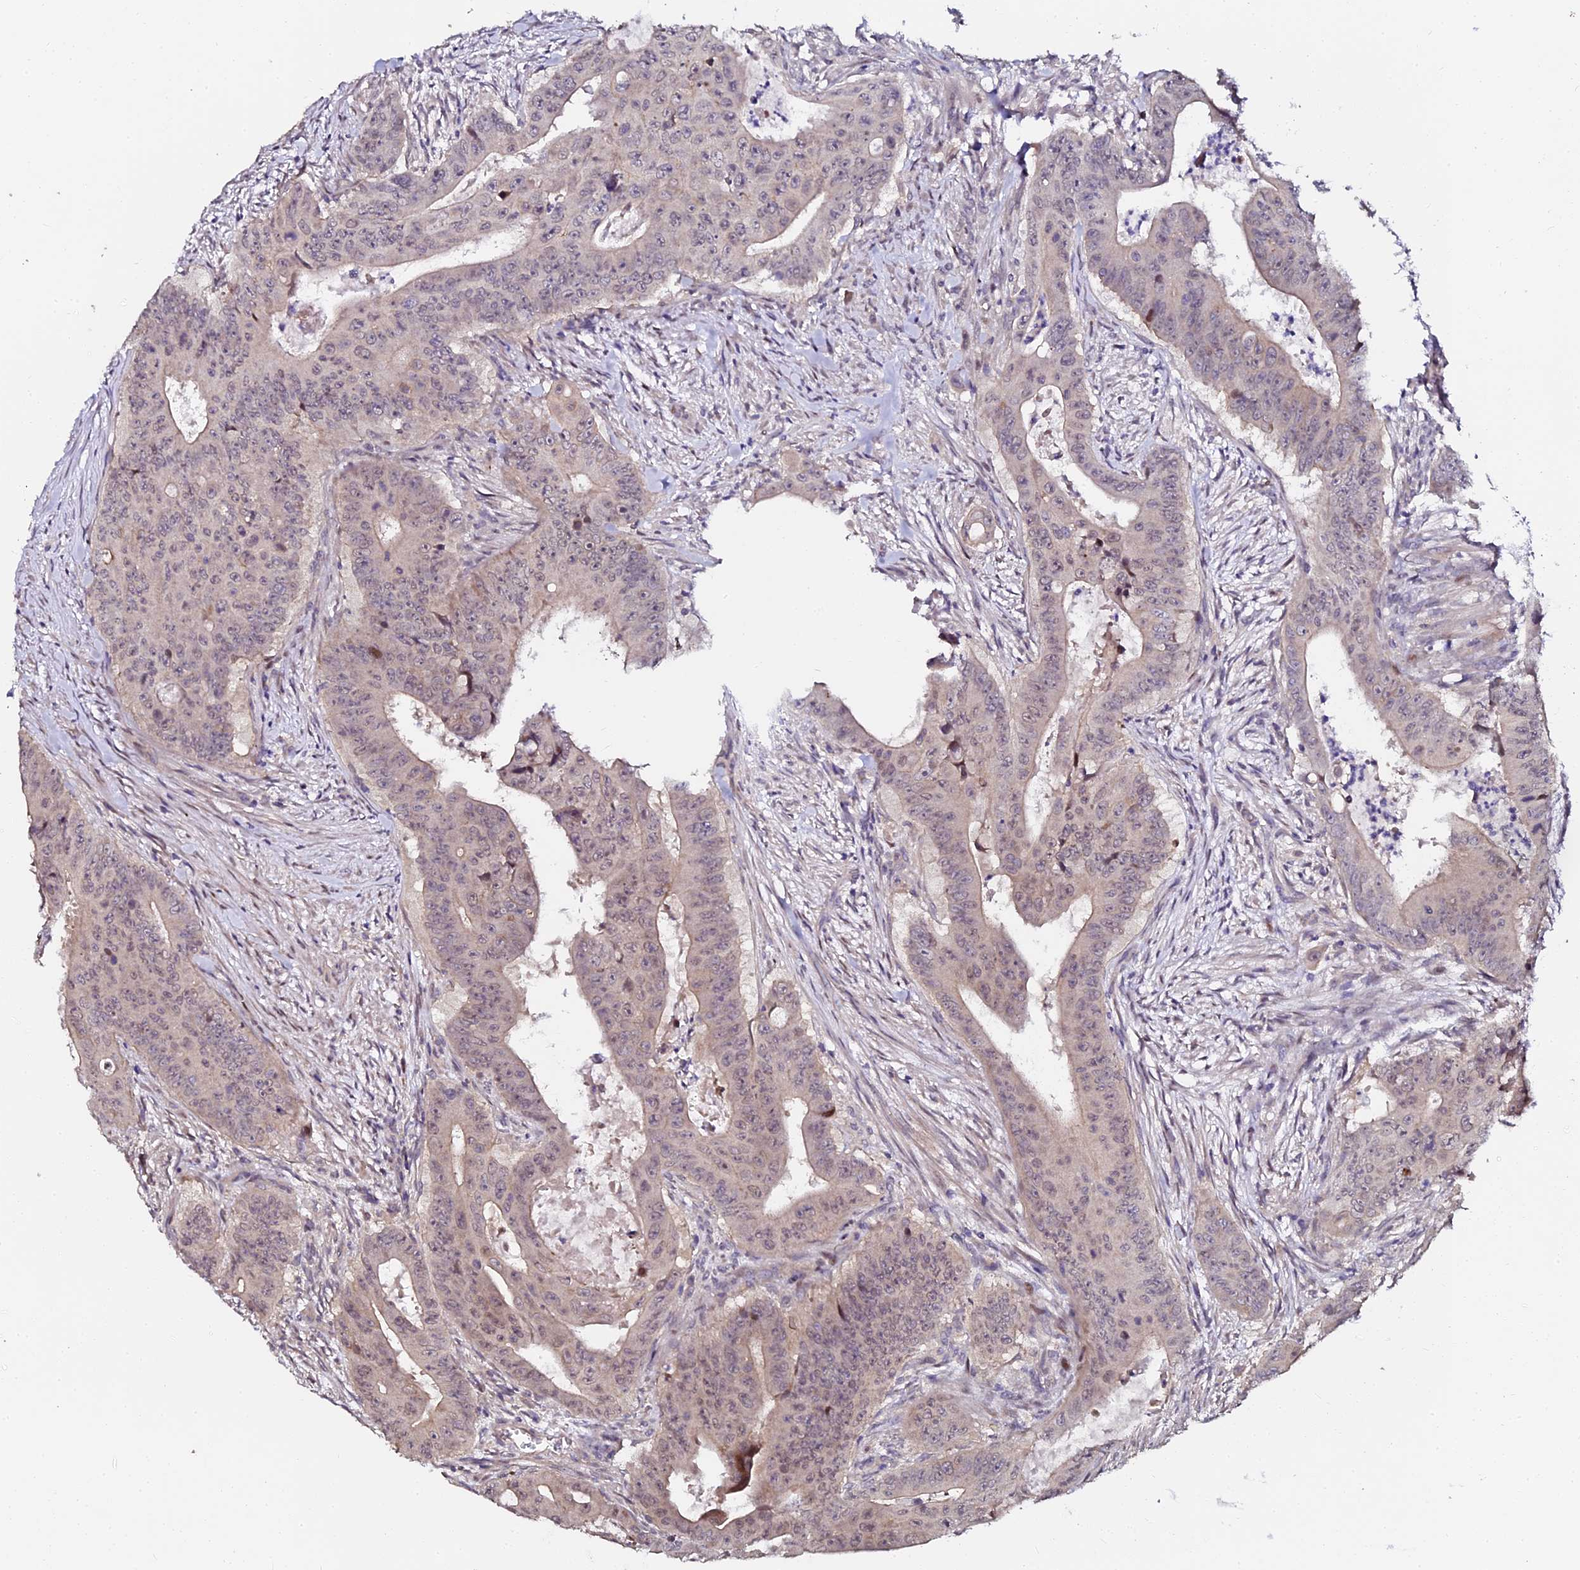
{"staining": {"intensity": "weak", "quantity": "<25%", "location": "cytoplasmic/membranous"}, "tissue": "colorectal cancer", "cell_type": "Tumor cells", "image_type": "cancer", "snomed": [{"axis": "morphology", "description": "Adenocarcinoma, NOS"}, {"axis": "topography", "description": "Rectum"}], "caption": "Immunohistochemical staining of human colorectal adenocarcinoma reveals no significant staining in tumor cells.", "gene": "GPN3", "patient": {"sex": "female", "age": 75}}